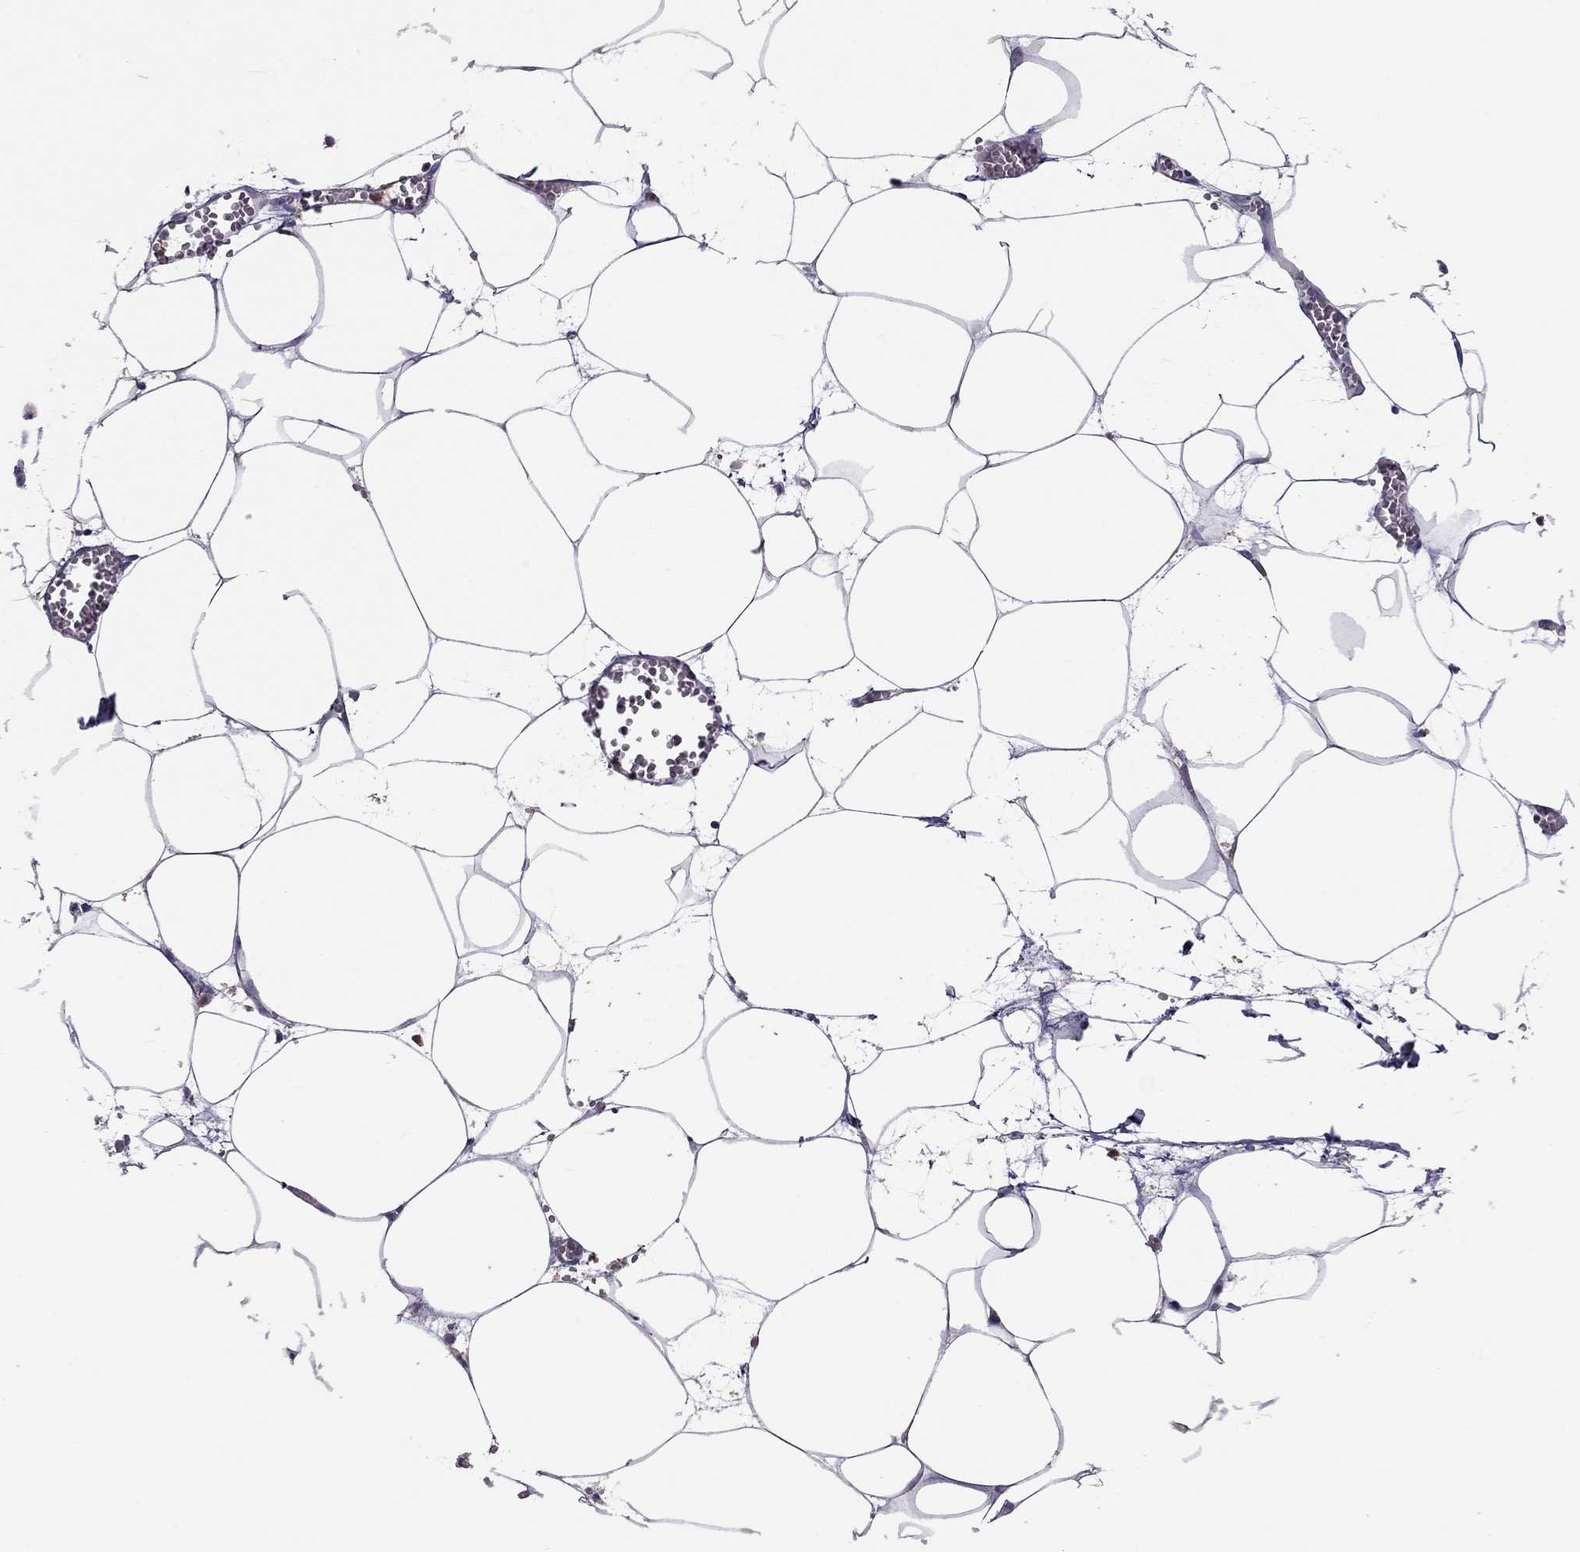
{"staining": {"intensity": "negative", "quantity": "none", "location": "none"}, "tissue": "adipose tissue", "cell_type": "Adipocytes", "image_type": "normal", "snomed": [{"axis": "morphology", "description": "Normal tissue, NOS"}, {"axis": "topography", "description": "Adipose tissue"}, {"axis": "topography", "description": "Pancreas"}, {"axis": "topography", "description": "Peripheral nerve tissue"}], "caption": "An immunohistochemistry photomicrograph of normal adipose tissue is shown. There is no staining in adipocytes of adipose tissue.", "gene": "TEX22", "patient": {"sex": "female", "age": 58}}